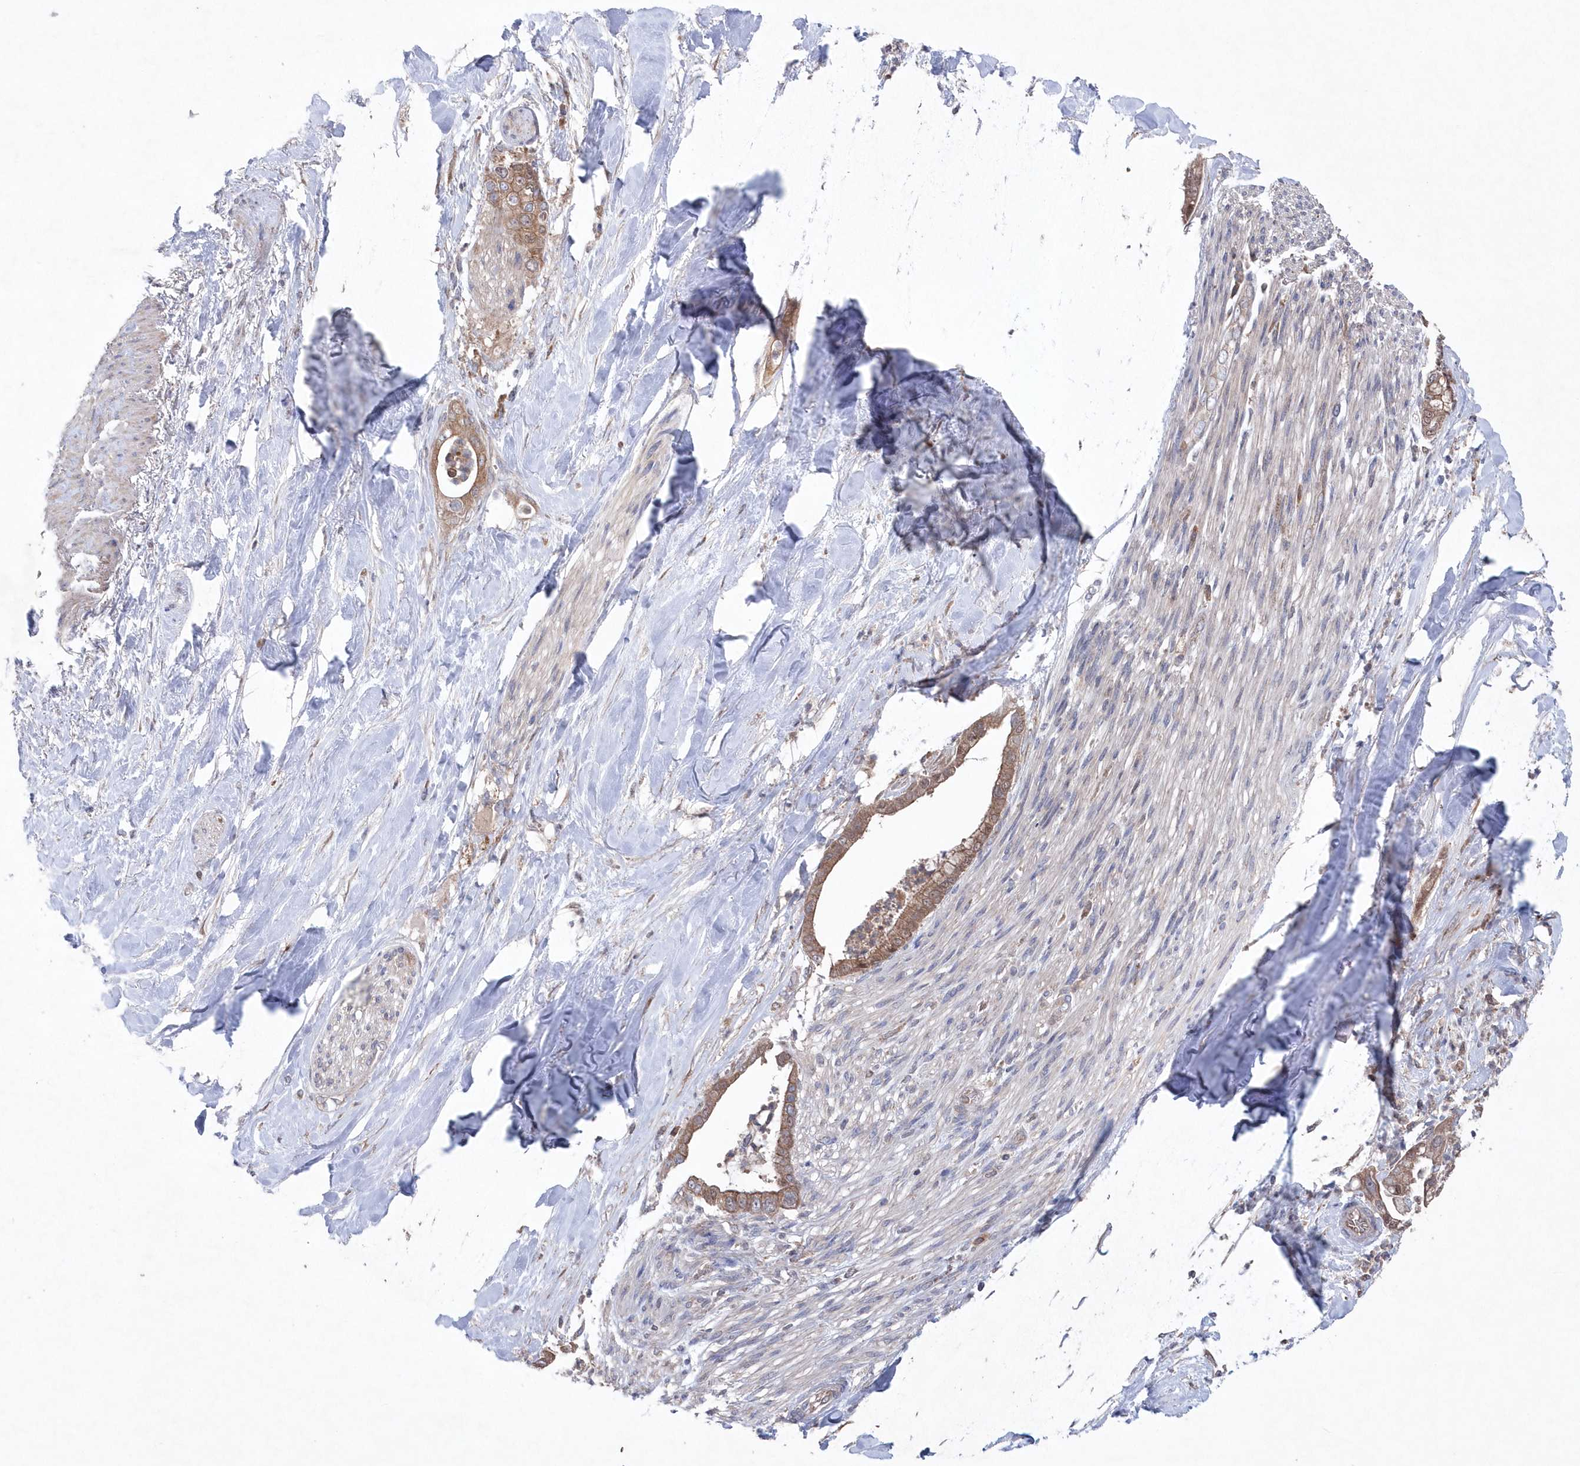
{"staining": {"intensity": "moderate", "quantity": ">75%", "location": "cytoplasmic/membranous"}, "tissue": "liver cancer", "cell_type": "Tumor cells", "image_type": "cancer", "snomed": [{"axis": "morphology", "description": "Cholangiocarcinoma"}, {"axis": "topography", "description": "Liver"}], "caption": "Liver cancer stained for a protein (brown) reveals moderate cytoplasmic/membranous positive expression in about >75% of tumor cells.", "gene": "ASNSD1", "patient": {"sex": "female", "age": 54}}